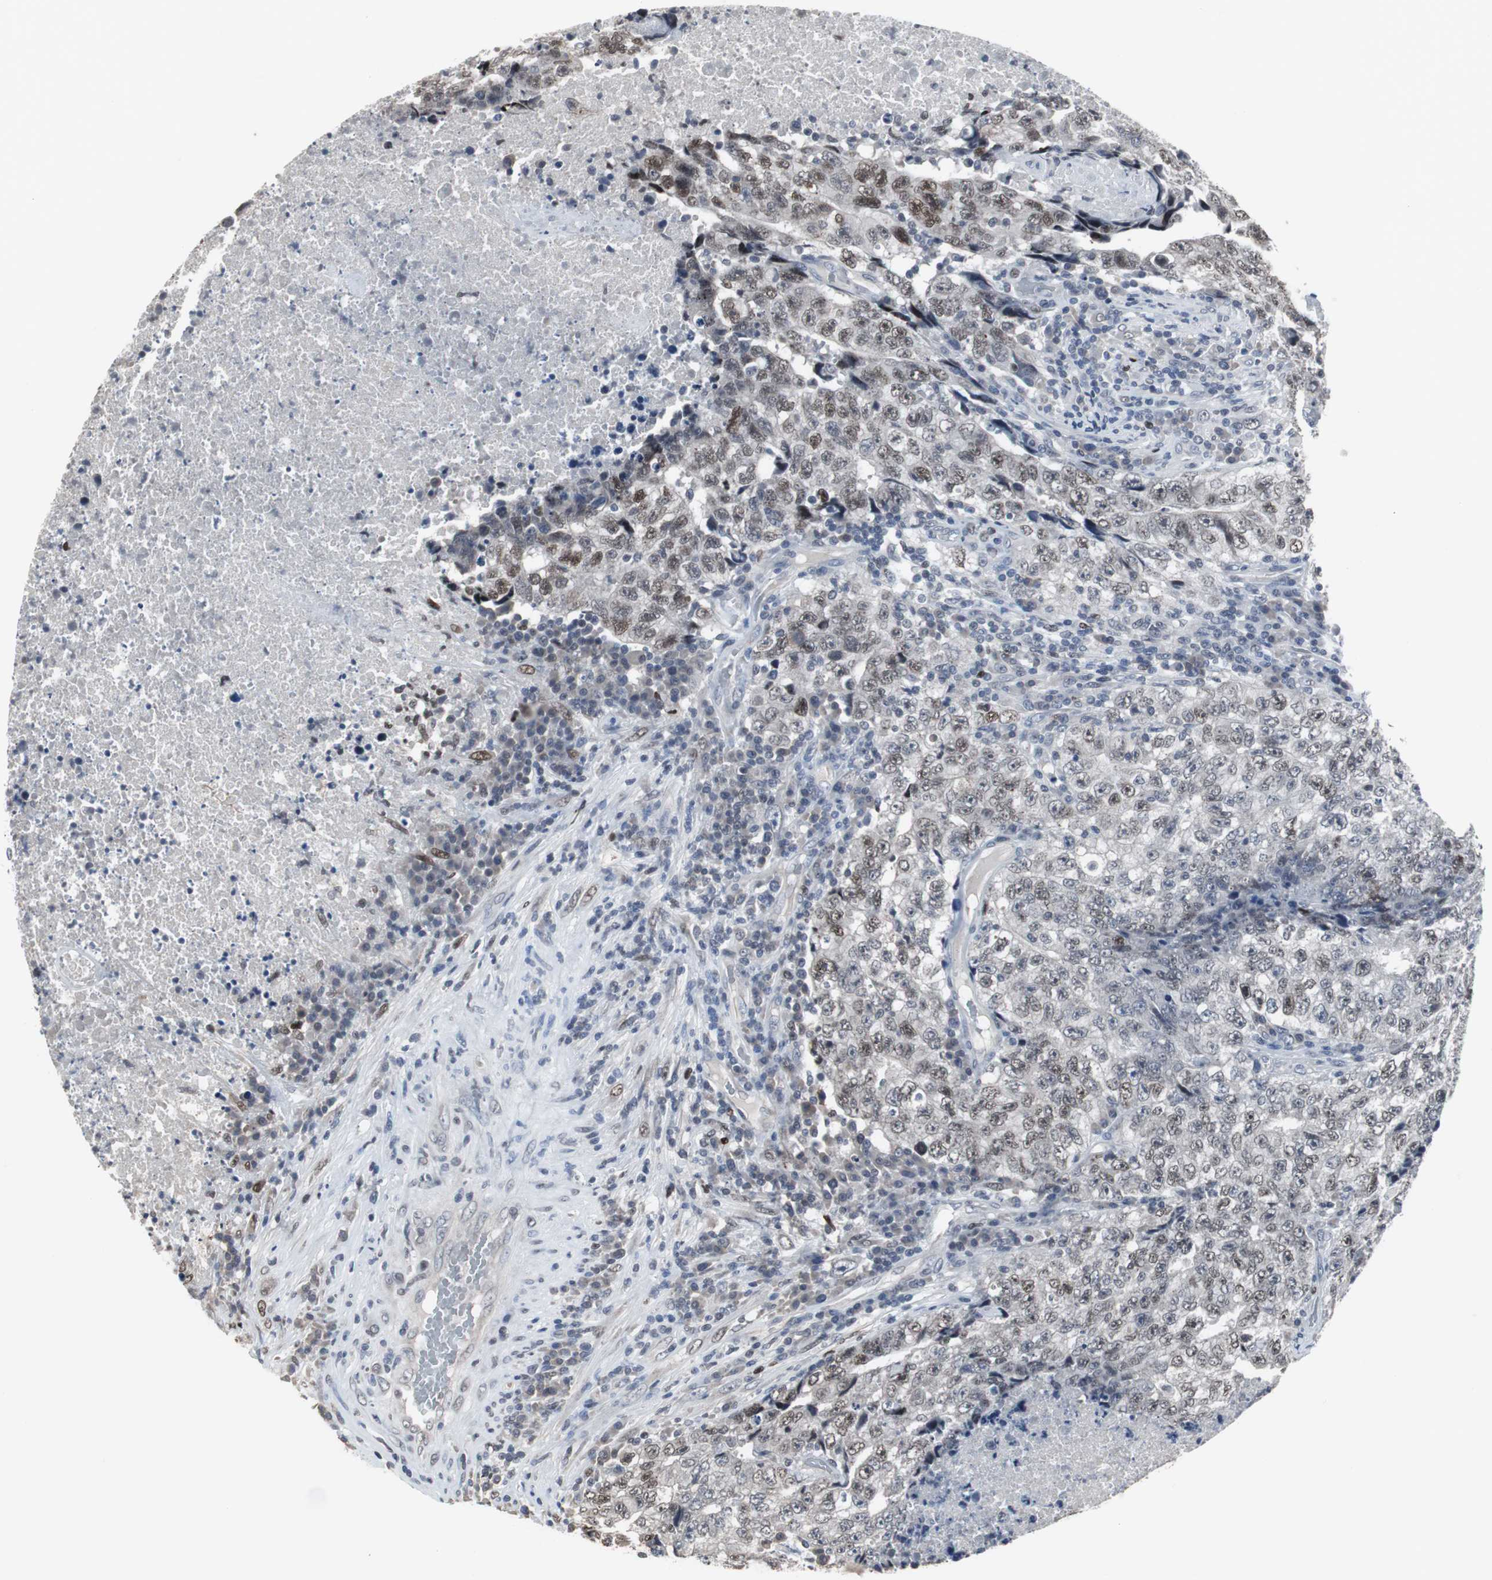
{"staining": {"intensity": "moderate", "quantity": ">75%", "location": "nuclear"}, "tissue": "testis cancer", "cell_type": "Tumor cells", "image_type": "cancer", "snomed": [{"axis": "morphology", "description": "Necrosis, NOS"}, {"axis": "morphology", "description": "Carcinoma, Embryonal, NOS"}, {"axis": "topography", "description": "Testis"}], "caption": "Protein analysis of embryonal carcinoma (testis) tissue reveals moderate nuclear expression in approximately >75% of tumor cells. (DAB = brown stain, brightfield microscopy at high magnification).", "gene": "FOXP4", "patient": {"sex": "male", "age": 19}}